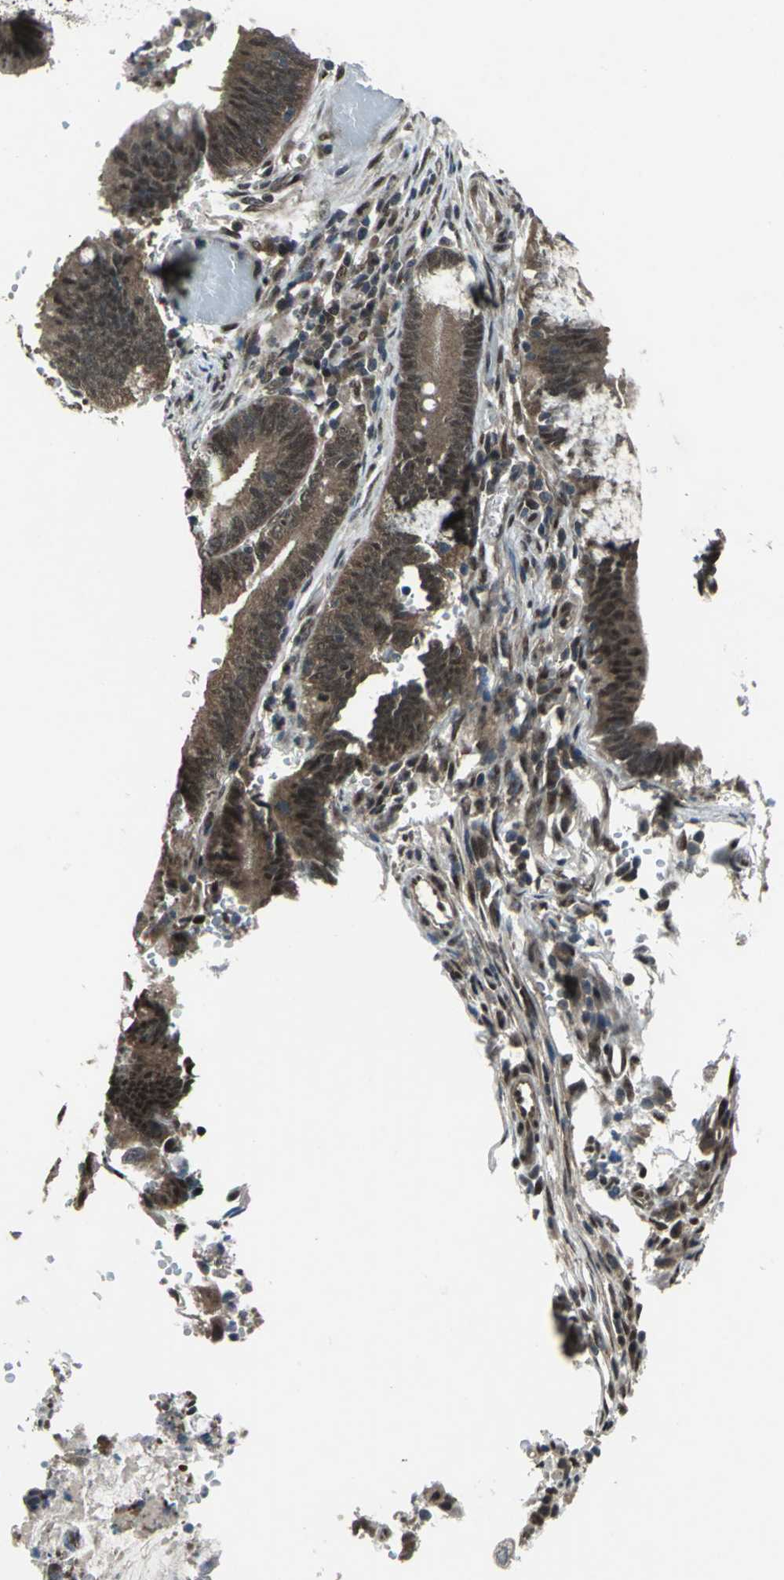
{"staining": {"intensity": "weak", "quantity": ">75%", "location": "cytoplasmic/membranous,nuclear"}, "tissue": "colorectal cancer", "cell_type": "Tumor cells", "image_type": "cancer", "snomed": [{"axis": "morphology", "description": "Adenocarcinoma, NOS"}, {"axis": "topography", "description": "Rectum"}], "caption": "Colorectal adenocarcinoma stained for a protein (brown) demonstrates weak cytoplasmic/membranous and nuclear positive positivity in approximately >75% of tumor cells.", "gene": "COPS5", "patient": {"sex": "female", "age": 66}}